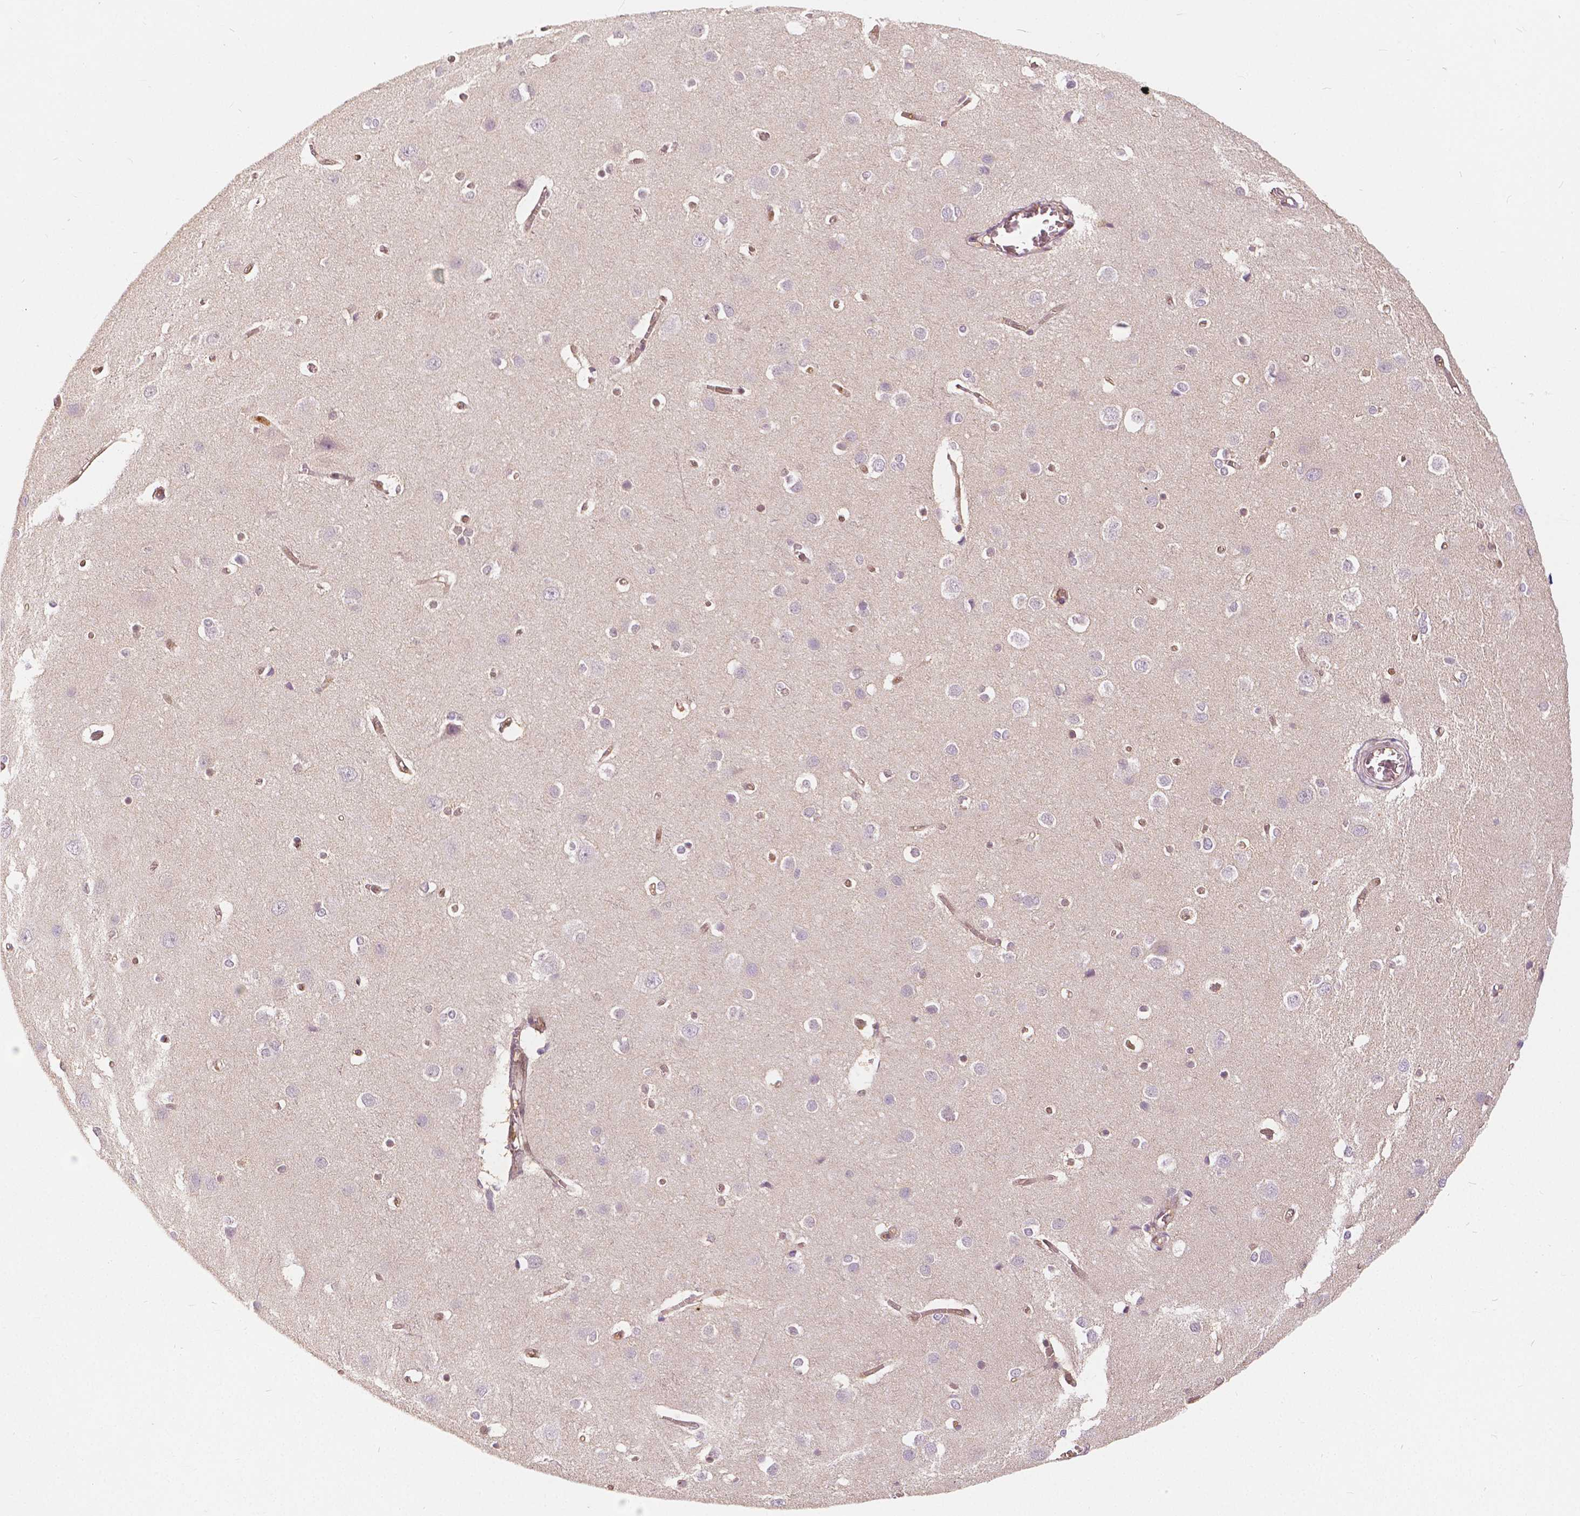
{"staining": {"intensity": "weak", "quantity": ">75%", "location": "cytoplasmic/membranous"}, "tissue": "cerebral cortex", "cell_type": "Endothelial cells", "image_type": "normal", "snomed": [{"axis": "morphology", "description": "Normal tissue, NOS"}, {"axis": "topography", "description": "Cerebral cortex"}], "caption": "Immunohistochemistry (IHC) (DAB) staining of benign human cerebral cortex displays weak cytoplasmic/membranous protein positivity in about >75% of endothelial cells.", "gene": "NAPRT", "patient": {"sex": "male", "age": 37}}